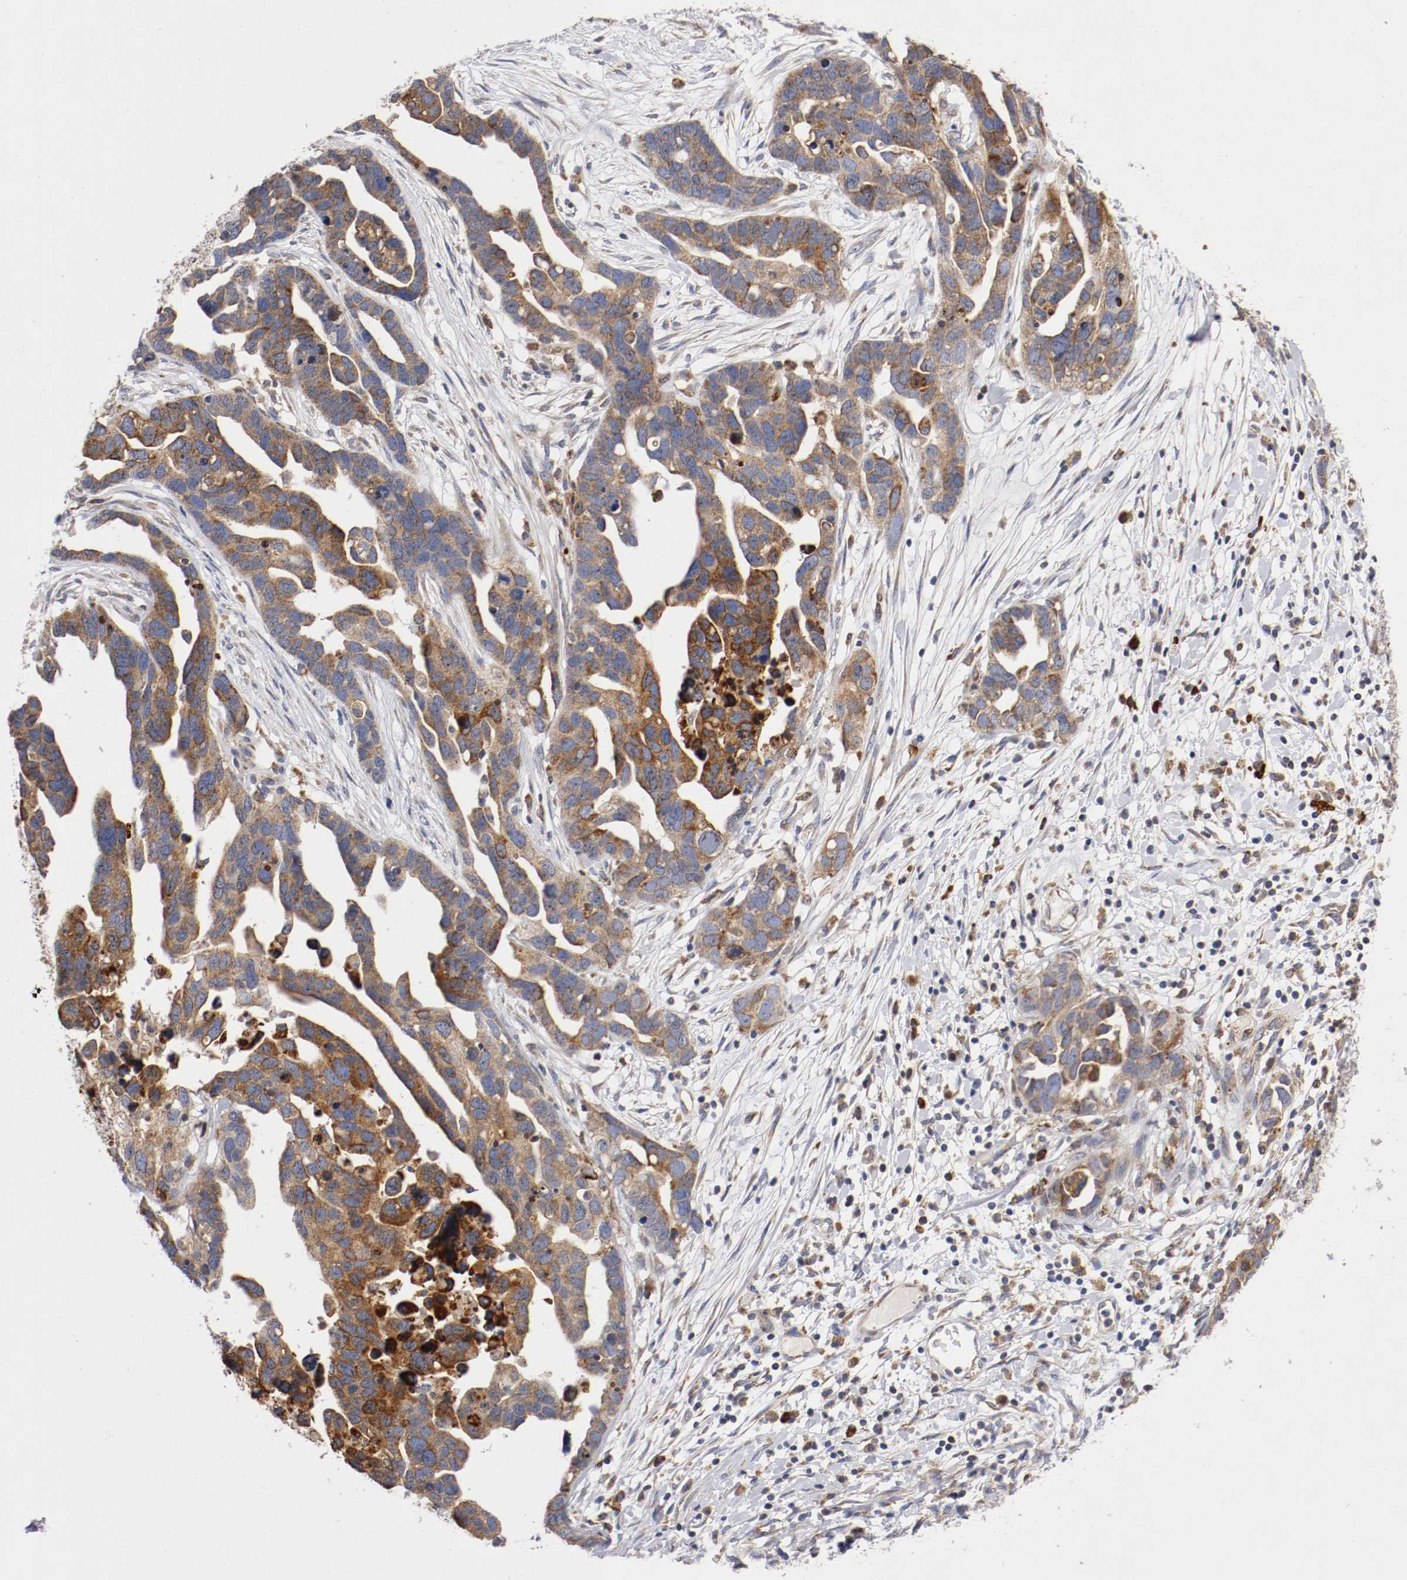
{"staining": {"intensity": "moderate", "quantity": ">75%", "location": "cytoplasmic/membranous"}, "tissue": "ovarian cancer", "cell_type": "Tumor cells", "image_type": "cancer", "snomed": [{"axis": "morphology", "description": "Cystadenocarcinoma, serous, NOS"}, {"axis": "topography", "description": "Ovary"}], "caption": "Protein expression analysis of serous cystadenocarcinoma (ovarian) reveals moderate cytoplasmic/membranous expression in approximately >75% of tumor cells. The staining was performed using DAB to visualize the protein expression in brown, while the nuclei were stained in blue with hematoxylin (Magnification: 20x).", "gene": "TRAF2", "patient": {"sex": "female", "age": 54}}